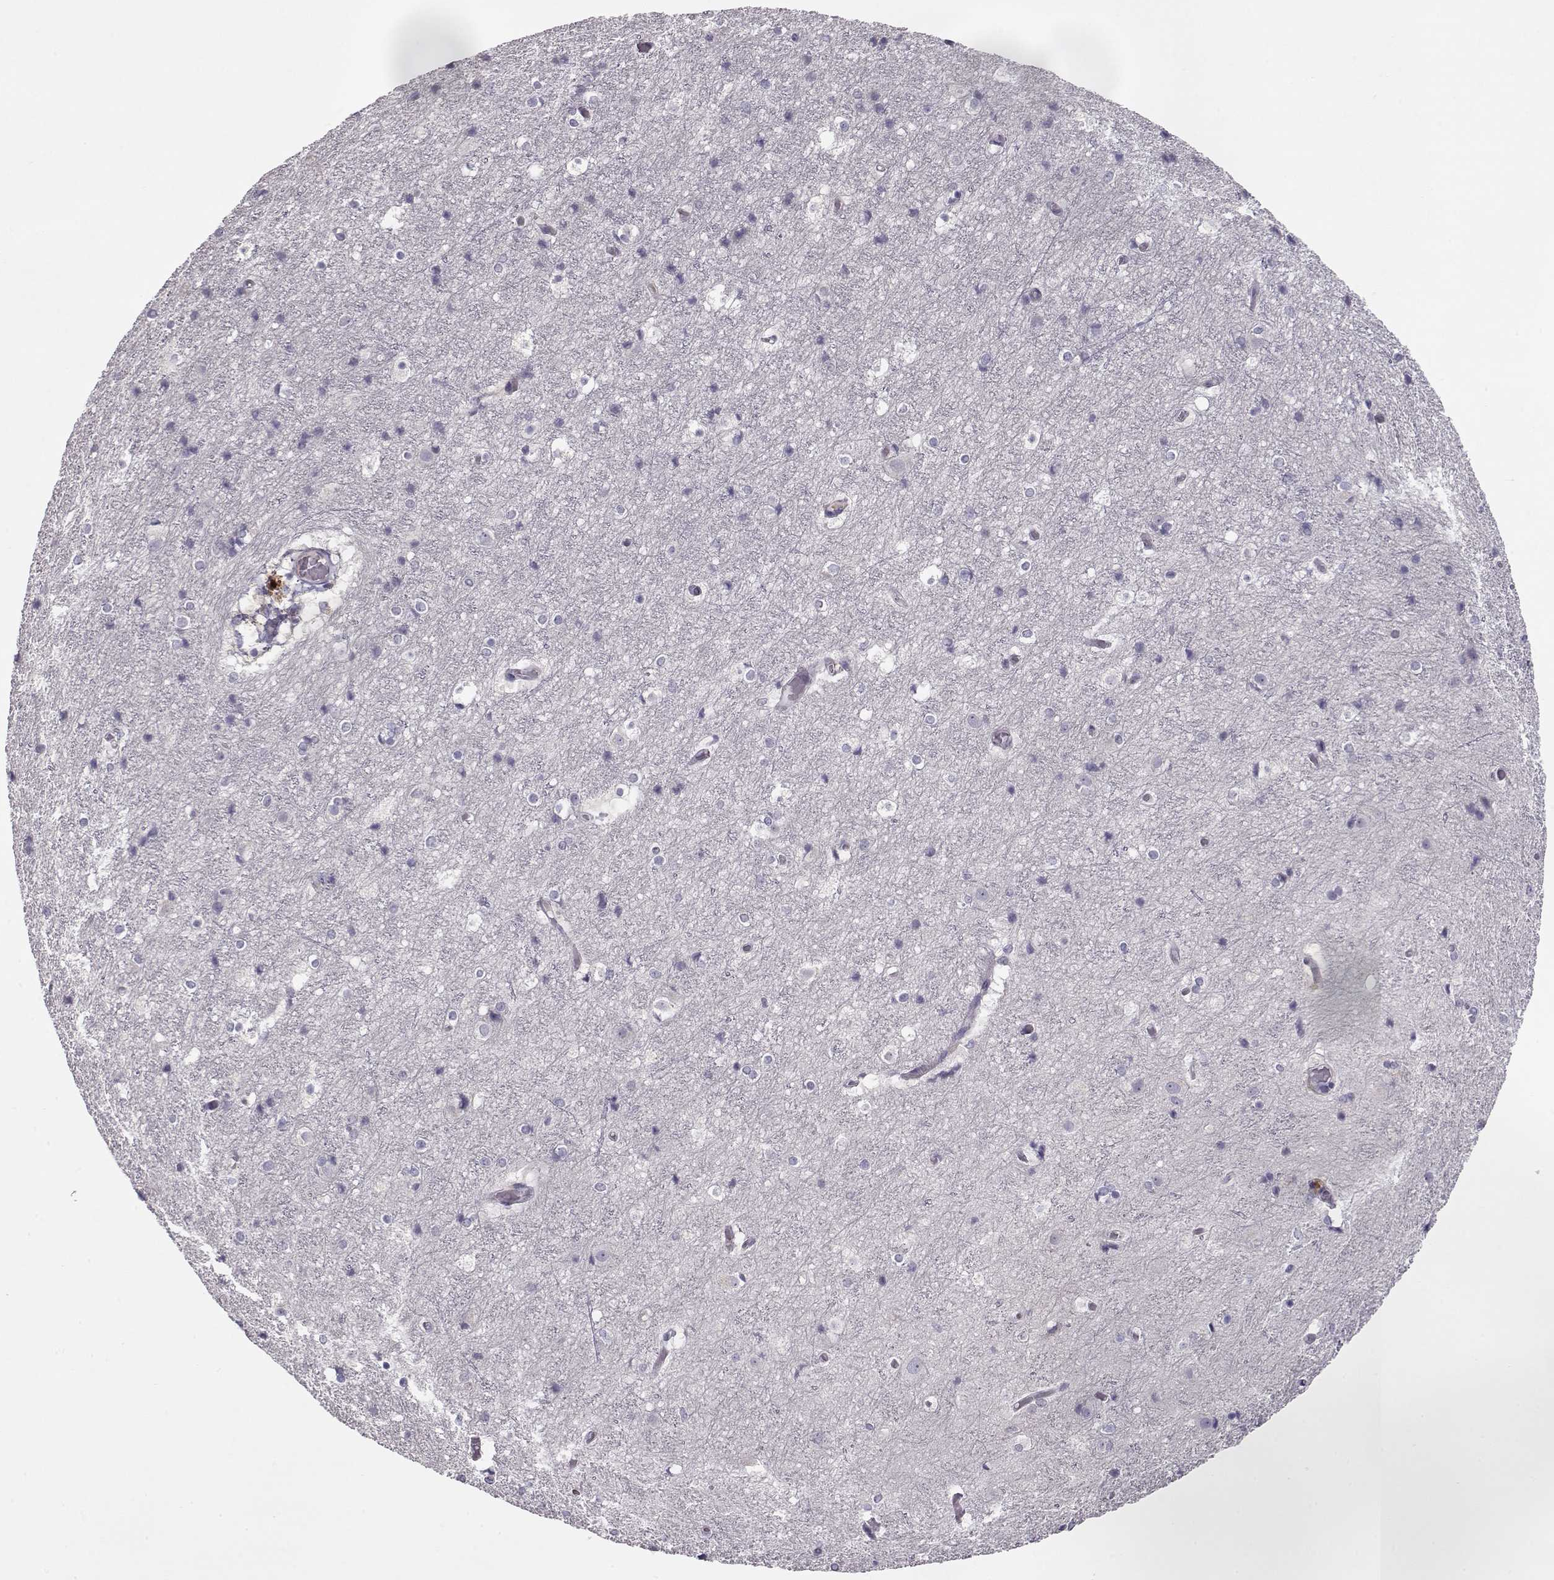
{"staining": {"intensity": "negative", "quantity": "none", "location": "none"}, "tissue": "cerebral cortex", "cell_type": "Endothelial cells", "image_type": "normal", "snomed": [{"axis": "morphology", "description": "Normal tissue, NOS"}, {"axis": "topography", "description": "Cerebral cortex"}], "caption": "Immunohistochemistry micrograph of normal cerebral cortex stained for a protein (brown), which exhibits no positivity in endothelial cells.", "gene": "GRK1", "patient": {"sex": "female", "age": 52}}